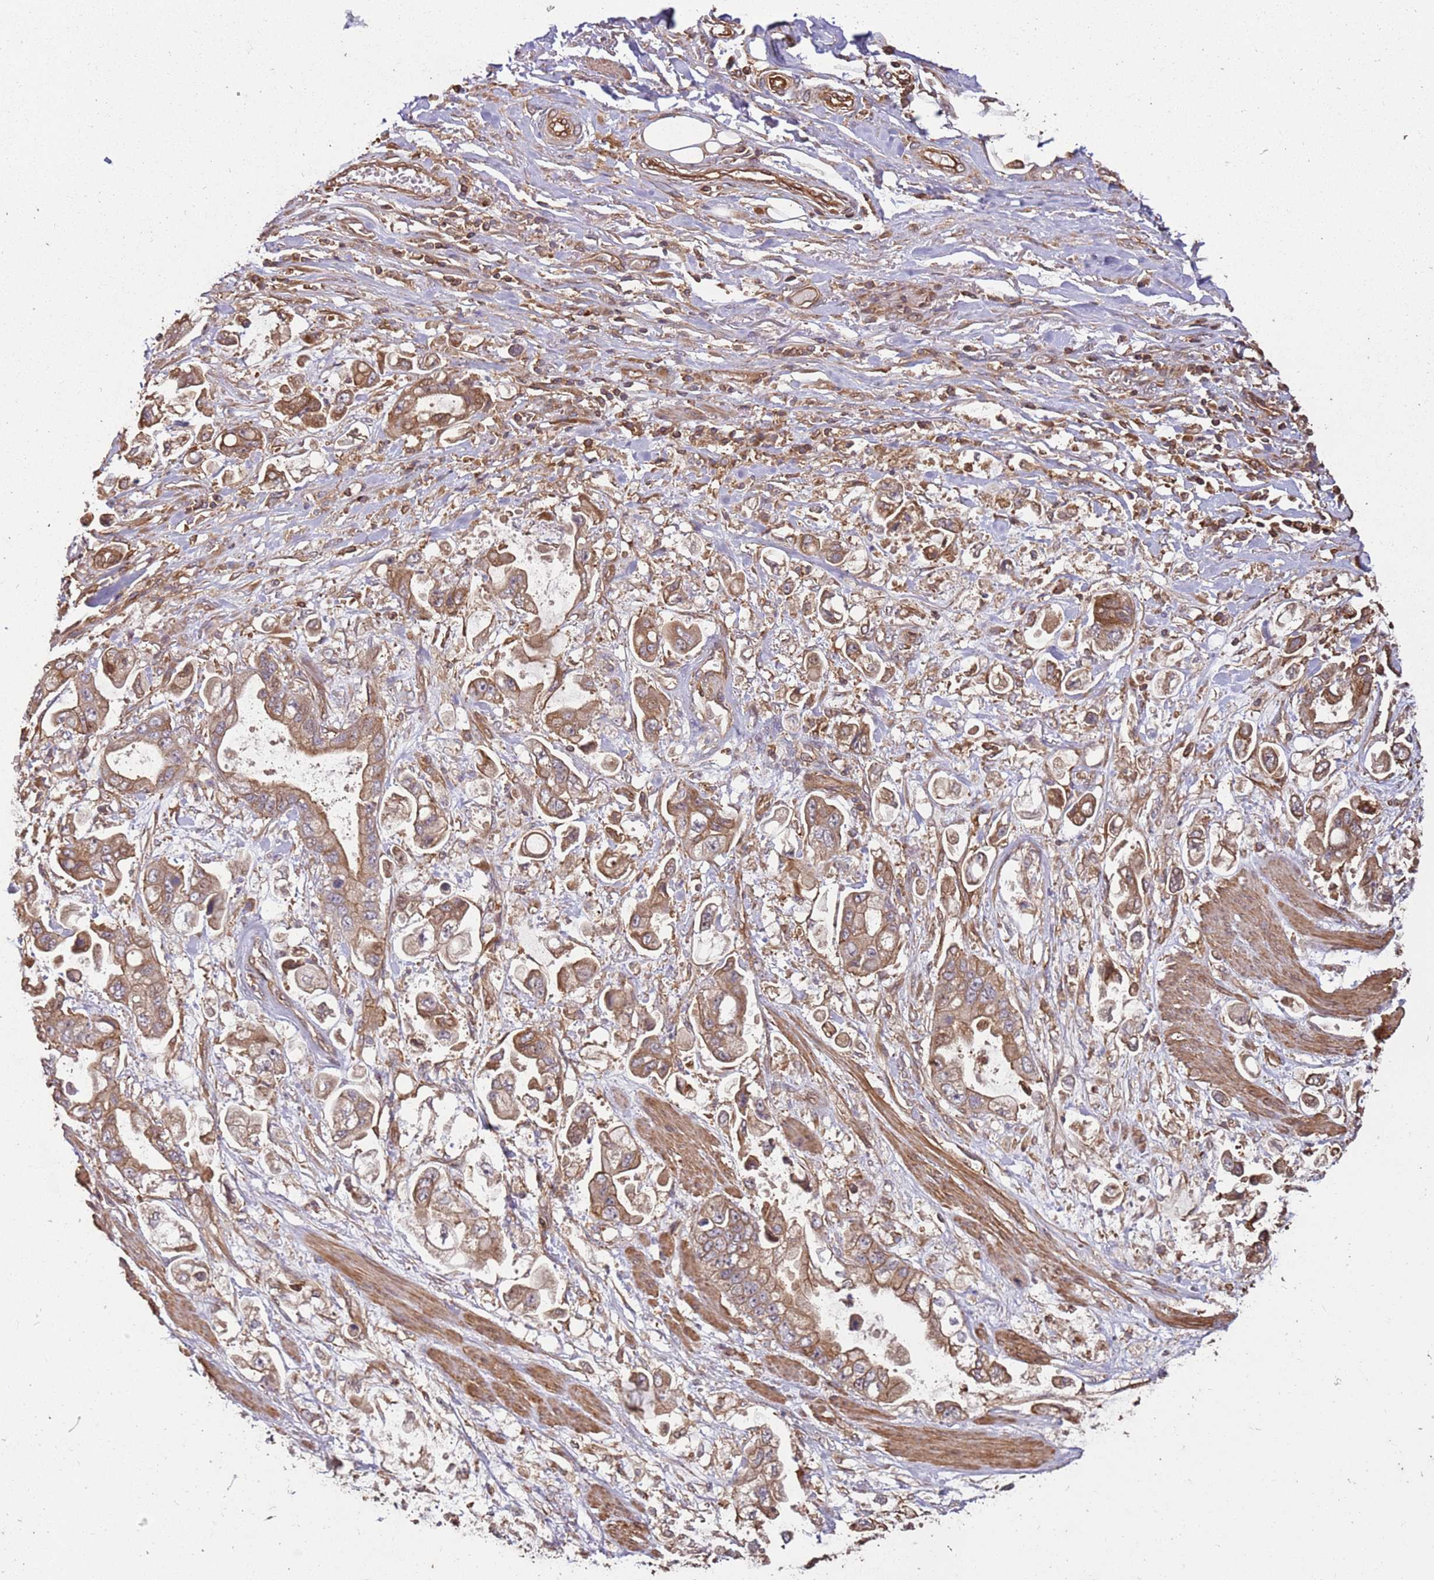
{"staining": {"intensity": "moderate", "quantity": ">75%", "location": "cytoplasmic/membranous"}, "tissue": "stomach cancer", "cell_type": "Tumor cells", "image_type": "cancer", "snomed": [{"axis": "morphology", "description": "Adenocarcinoma, NOS"}, {"axis": "topography", "description": "Stomach"}], "caption": "A brown stain labels moderate cytoplasmic/membranous staining of a protein in adenocarcinoma (stomach) tumor cells.", "gene": "ACVR2A", "patient": {"sex": "male", "age": 62}}